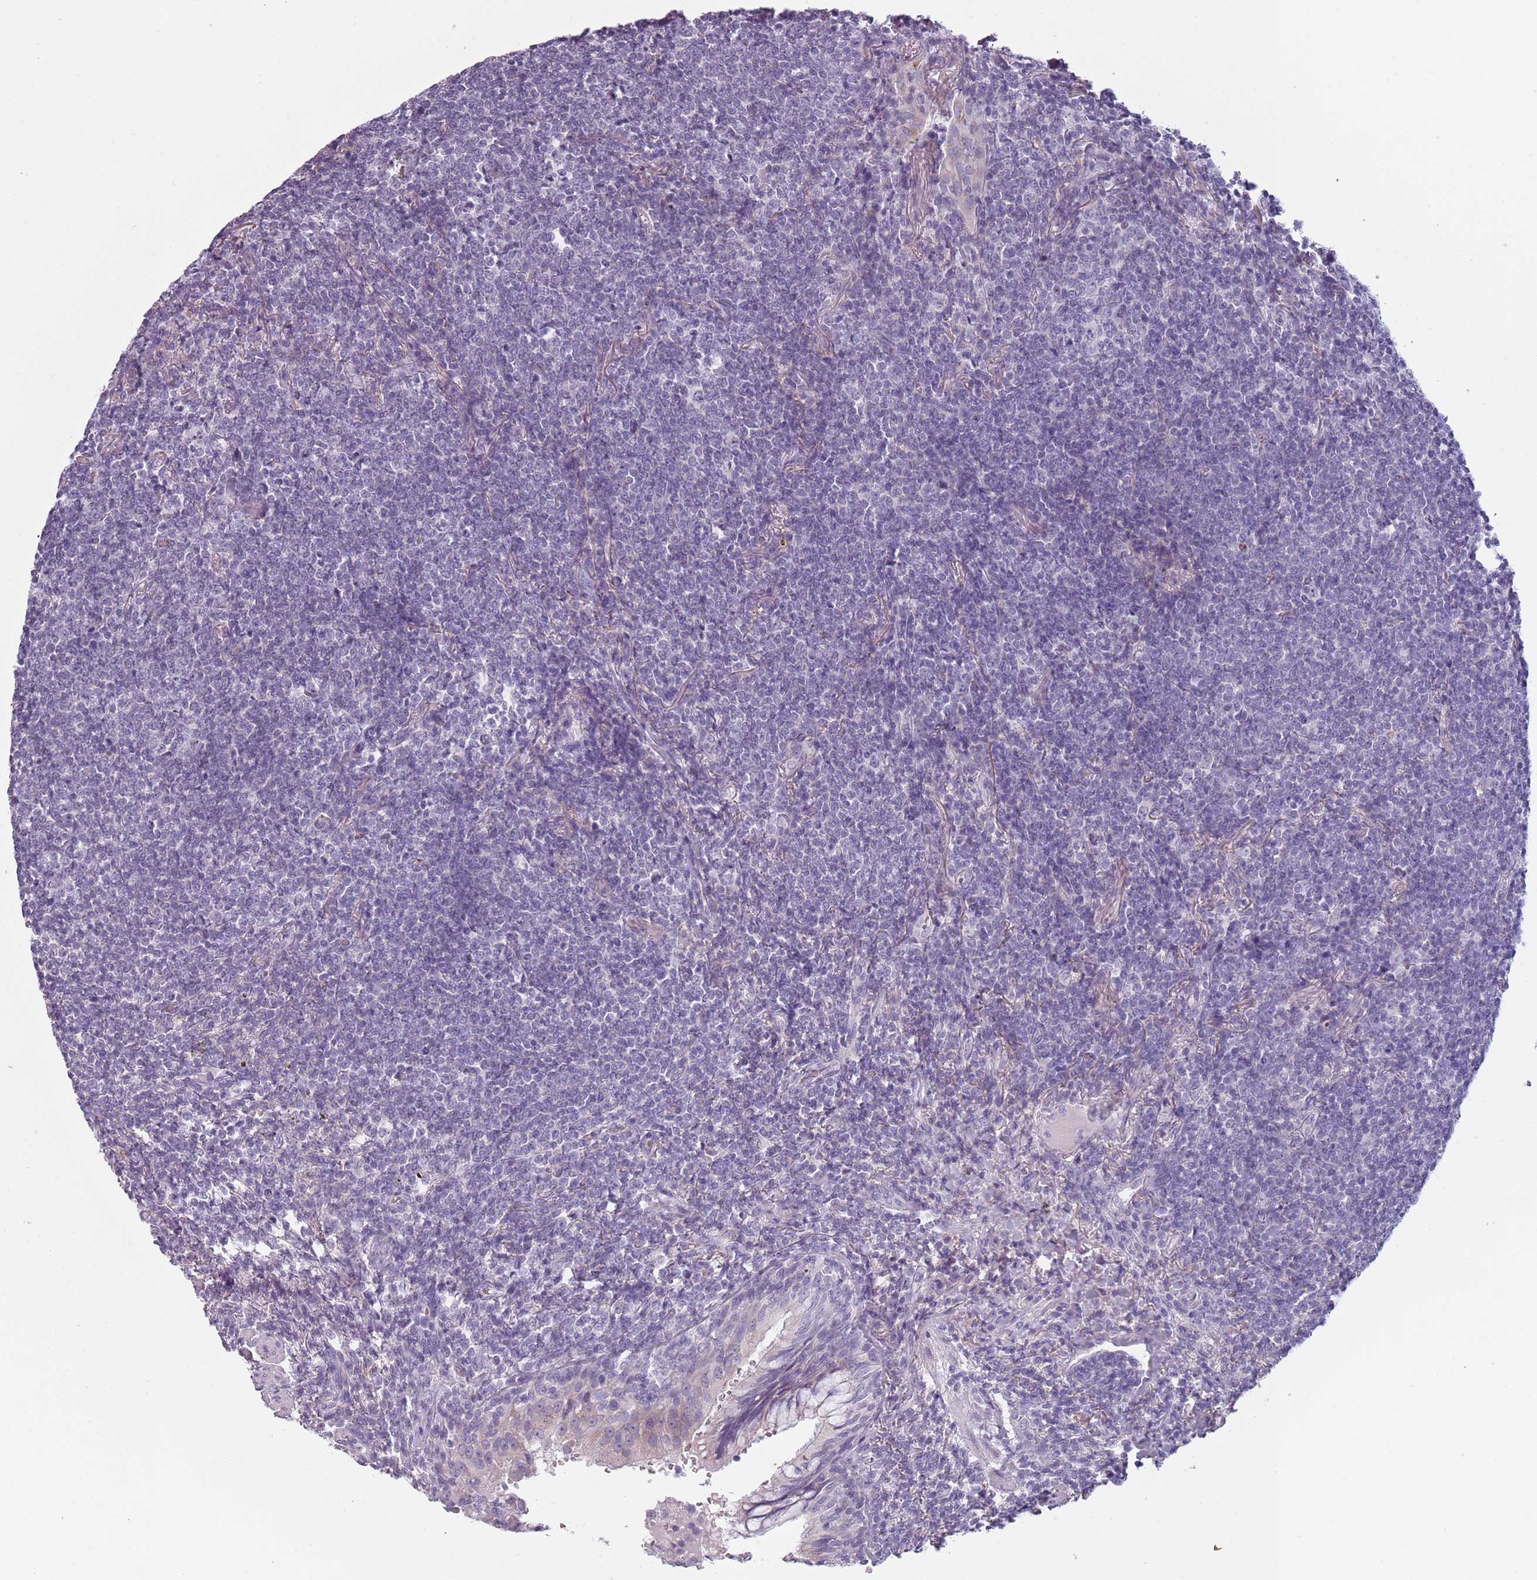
{"staining": {"intensity": "negative", "quantity": "none", "location": "none"}, "tissue": "lymphoma", "cell_type": "Tumor cells", "image_type": "cancer", "snomed": [{"axis": "morphology", "description": "Malignant lymphoma, non-Hodgkin's type, Low grade"}, {"axis": "topography", "description": "Lung"}], "caption": "A high-resolution histopathology image shows immunohistochemistry (IHC) staining of malignant lymphoma, non-Hodgkin's type (low-grade), which reveals no significant expression in tumor cells.", "gene": "MEGF8", "patient": {"sex": "female", "age": 71}}